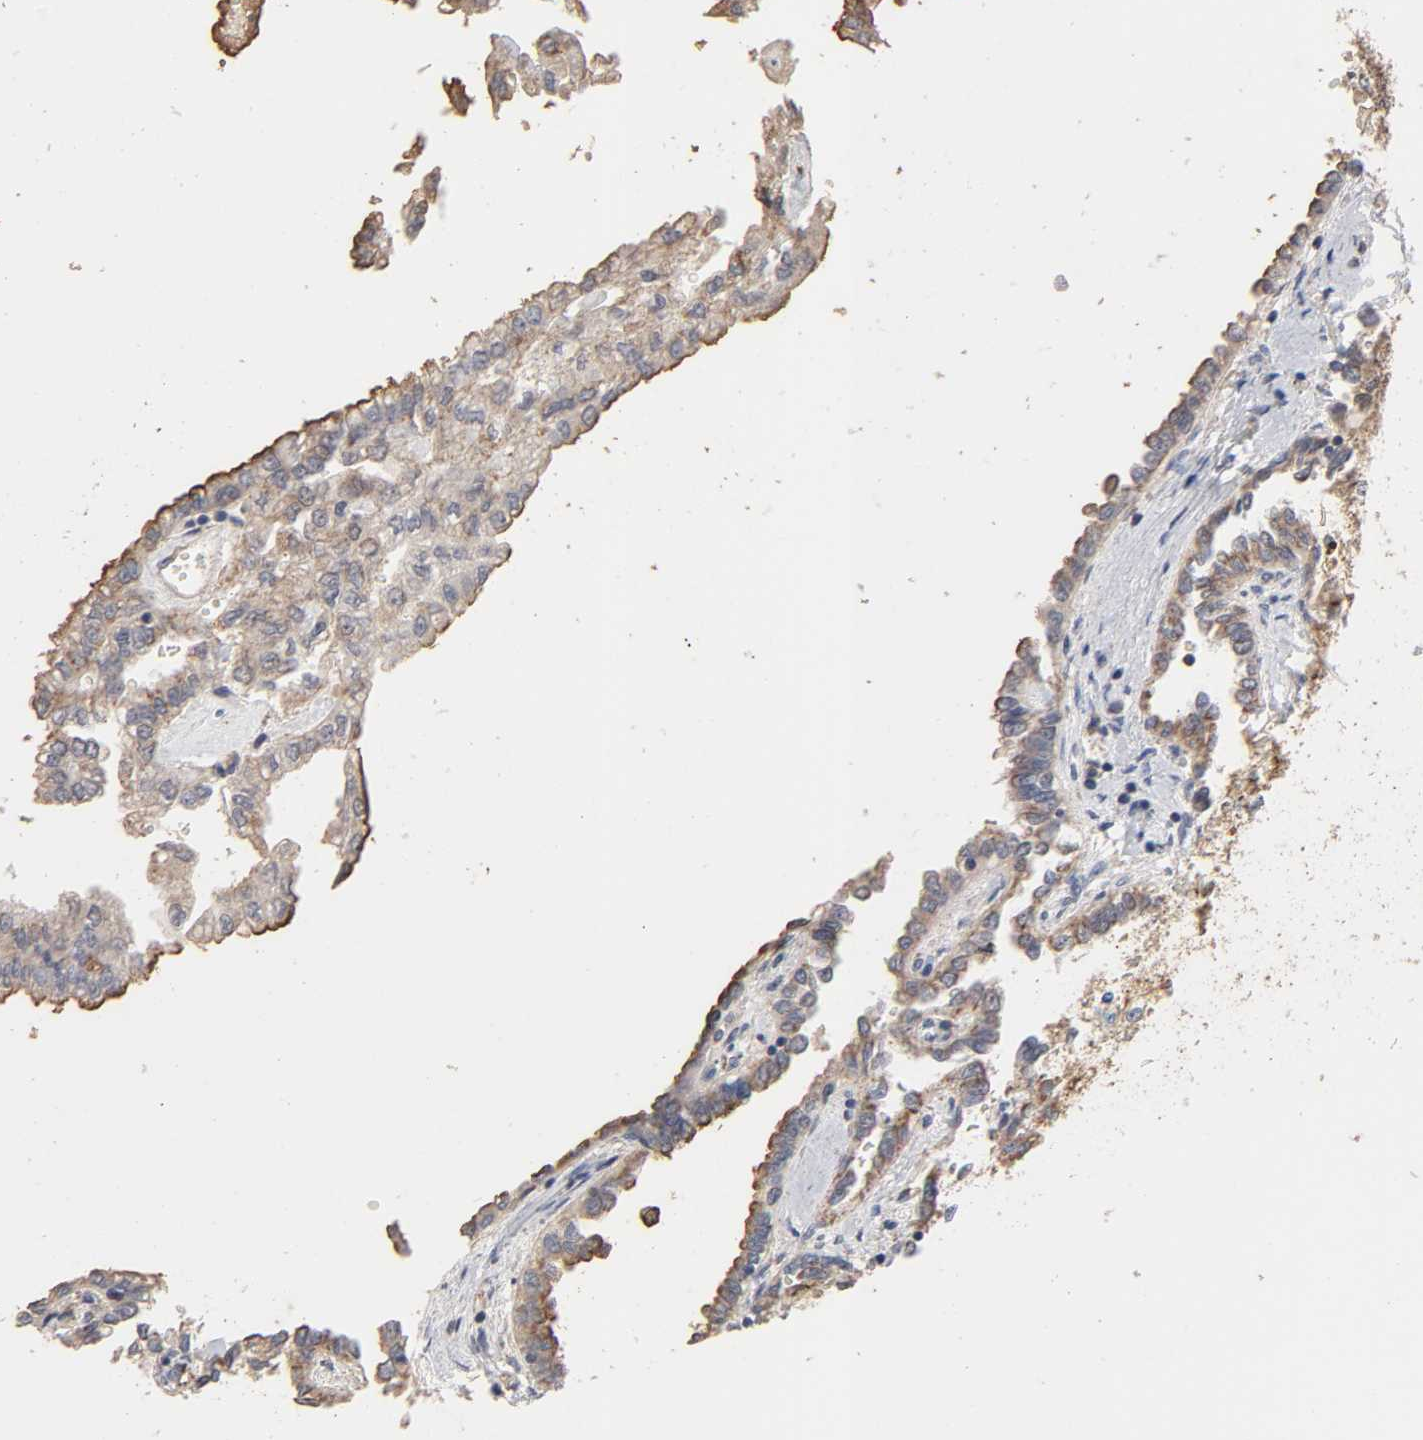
{"staining": {"intensity": "moderate", "quantity": "25%-75%", "location": "cytoplasmic/membranous"}, "tissue": "renal cancer", "cell_type": "Tumor cells", "image_type": "cancer", "snomed": [{"axis": "morphology", "description": "Inflammation, NOS"}, {"axis": "morphology", "description": "Adenocarcinoma, NOS"}, {"axis": "topography", "description": "Kidney"}], "caption": "Immunohistochemical staining of renal cancer reveals moderate cytoplasmic/membranous protein expression in about 25%-75% of tumor cells. (DAB (3,3'-diaminobenzidine) = brown stain, brightfield microscopy at high magnification).", "gene": "CYCS", "patient": {"sex": "male", "age": 68}}